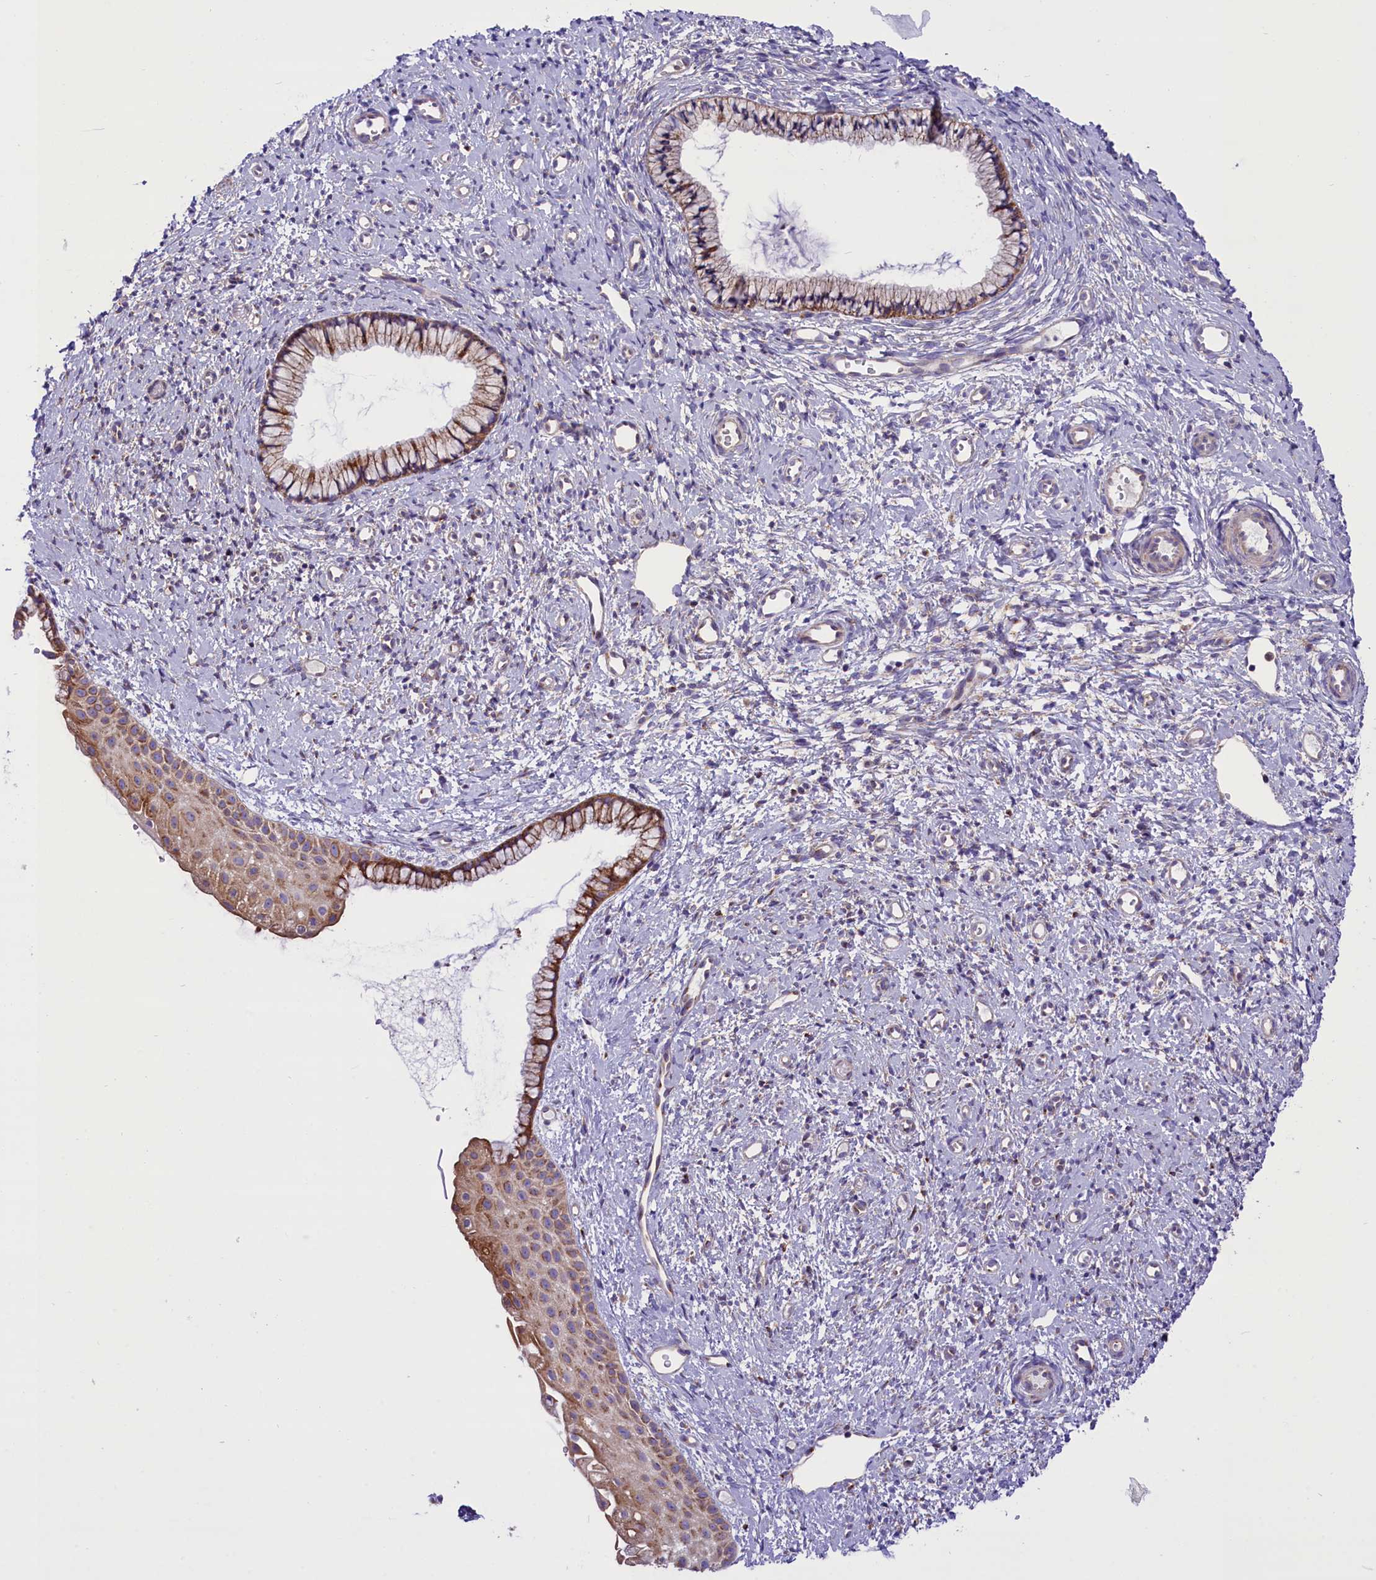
{"staining": {"intensity": "moderate", "quantity": ">75%", "location": "cytoplasmic/membranous"}, "tissue": "cervix", "cell_type": "Glandular cells", "image_type": "normal", "snomed": [{"axis": "morphology", "description": "Normal tissue, NOS"}, {"axis": "topography", "description": "Cervix"}], "caption": "Protein analysis of unremarkable cervix displays moderate cytoplasmic/membranous staining in approximately >75% of glandular cells. The protein is stained brown, and the nuclei are stained in blue (DAB IHC with brightfield microscopy, high magnification).", "gene": "PTPRU", "patient": {"sex": "female", "age": 57}}